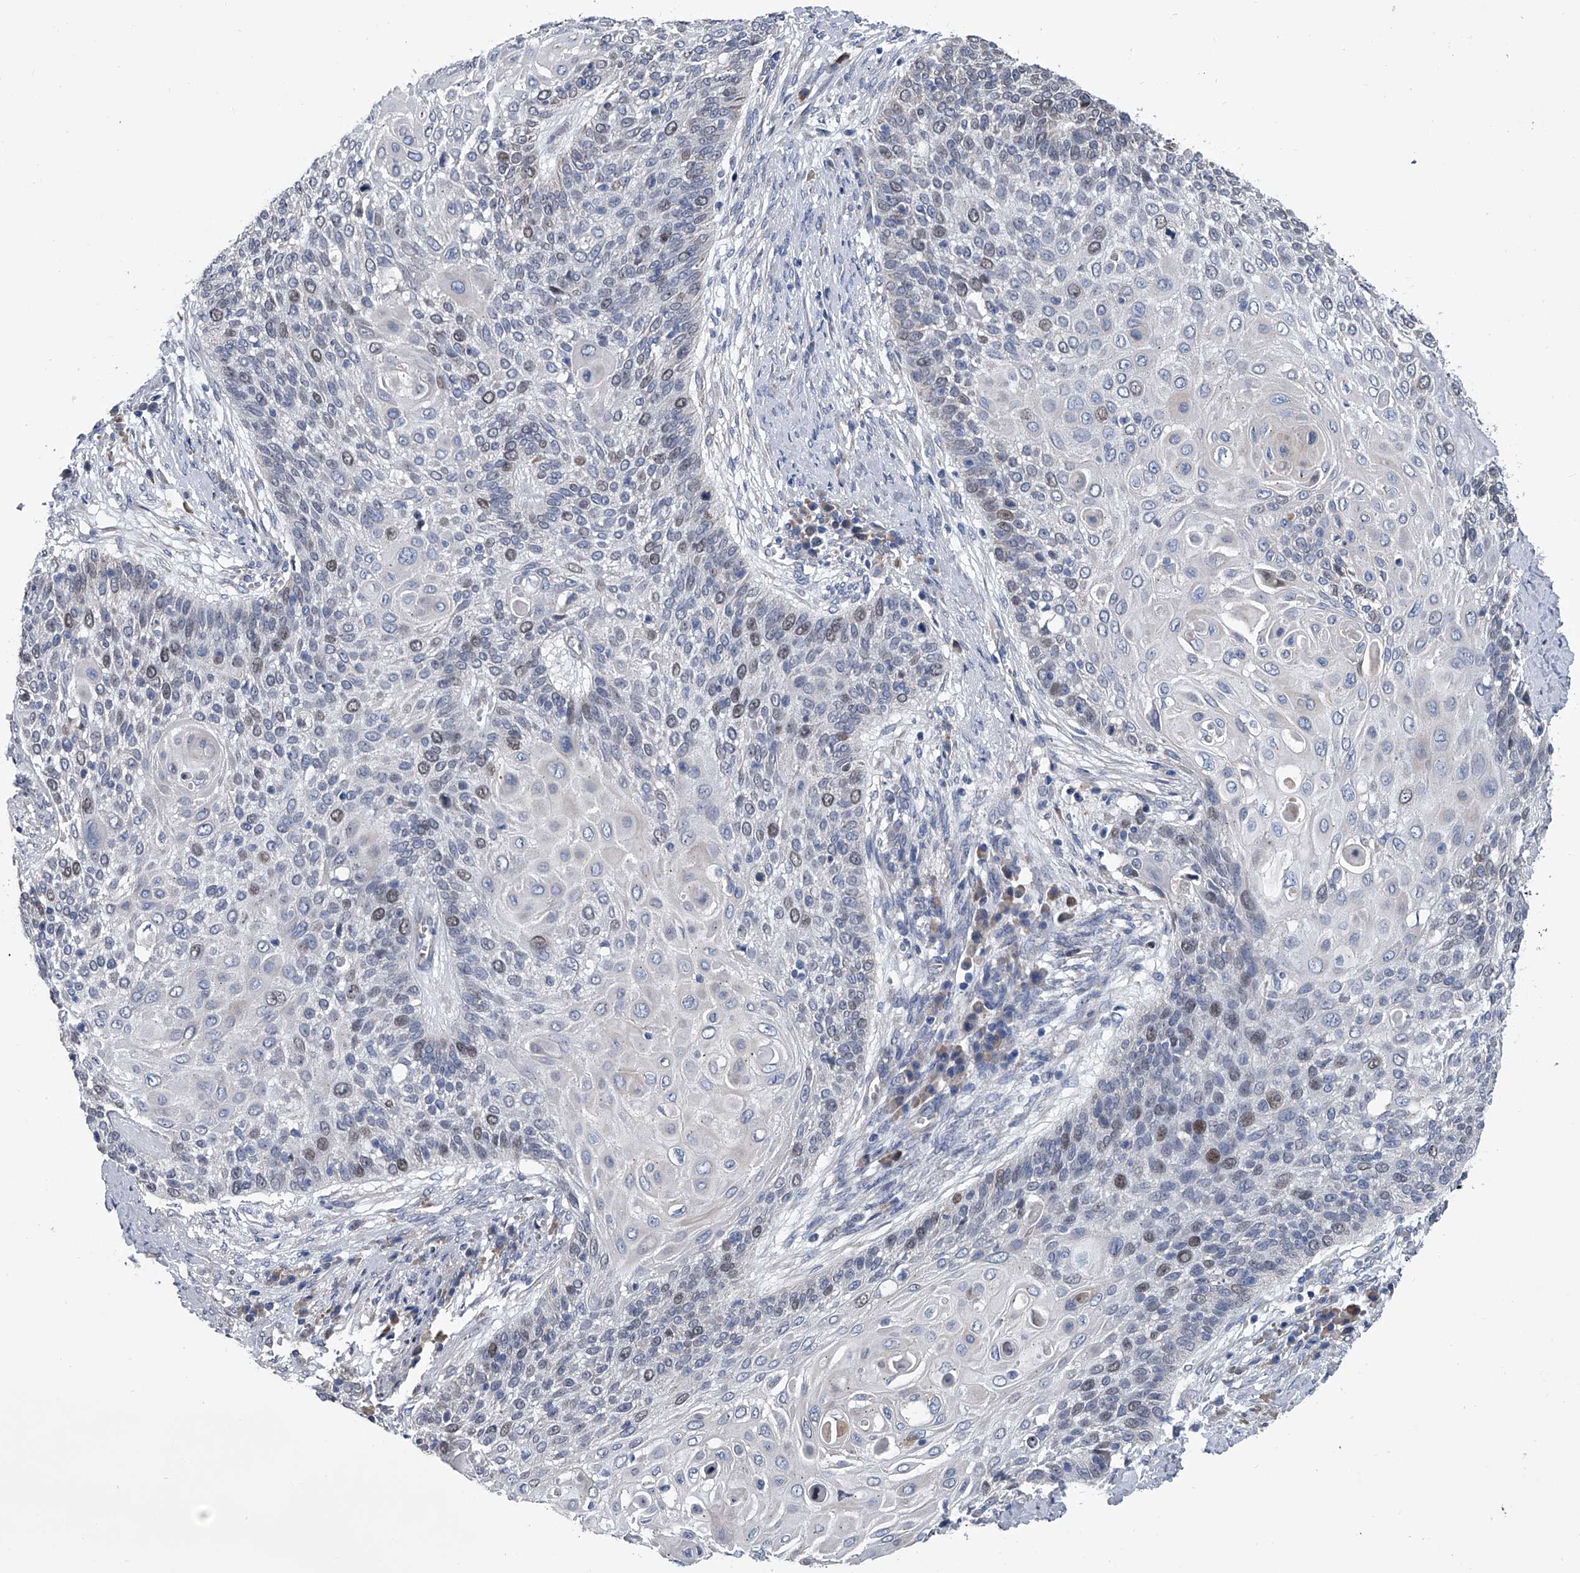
{"staining": {"intensity": "weak", "quantity": "<25%", "location": "nuclear"}, "tissue": "cervical cancer", "cell_type": "Tumor cells", "image_type": "cancer", "snomed": [{"axis": "morphology", "description": "Squamous cell carcinoma, NOS"}, {"axis": "topography", "description": "Cervix"}], "caption": "There is no significant positivity in tumor cells of cervical cancer. (DAB IHC visualized using brightfield microscopy, high magnification).", "gene": "ABCG1", "patient": {"sex": "female", "age": 39}}